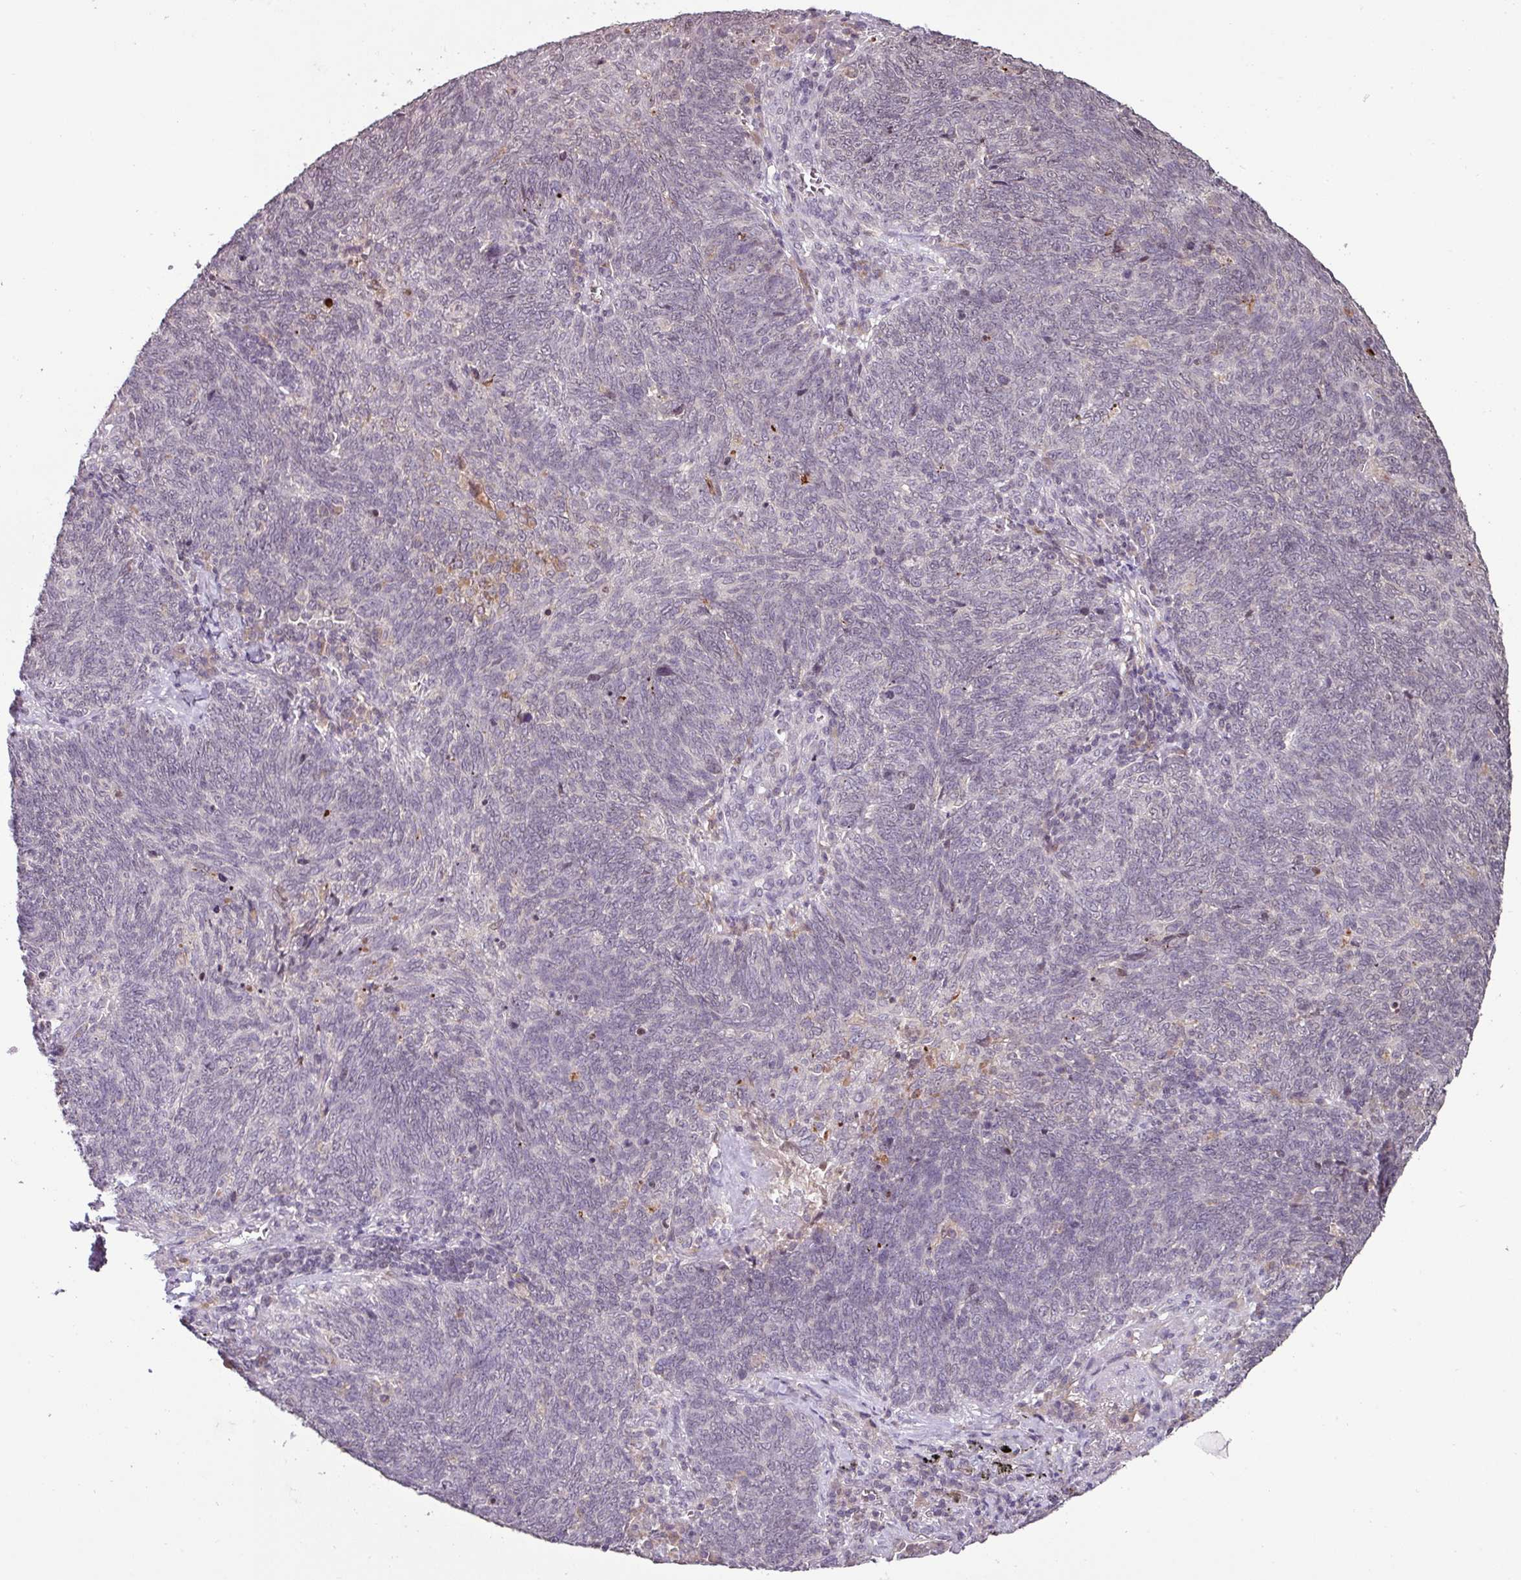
{"staining": {"intensity": "negative", "quantity": "none", "location": "none"}, "tissue": "lung cancer", "cell_type": "Tumor cells", "image_type": "cancer", "snomed": [{"axis": "morphology", "description": "Squamous cell carcinoma, NOS"}, {"axis": "topography", "description": "Lung"}], "caption": "Immunohistochemistry of lung cancer displays no positivity in tumor cells.", "gene": "SLC5A10", "patient": {"sex": "female", "age": 72}}